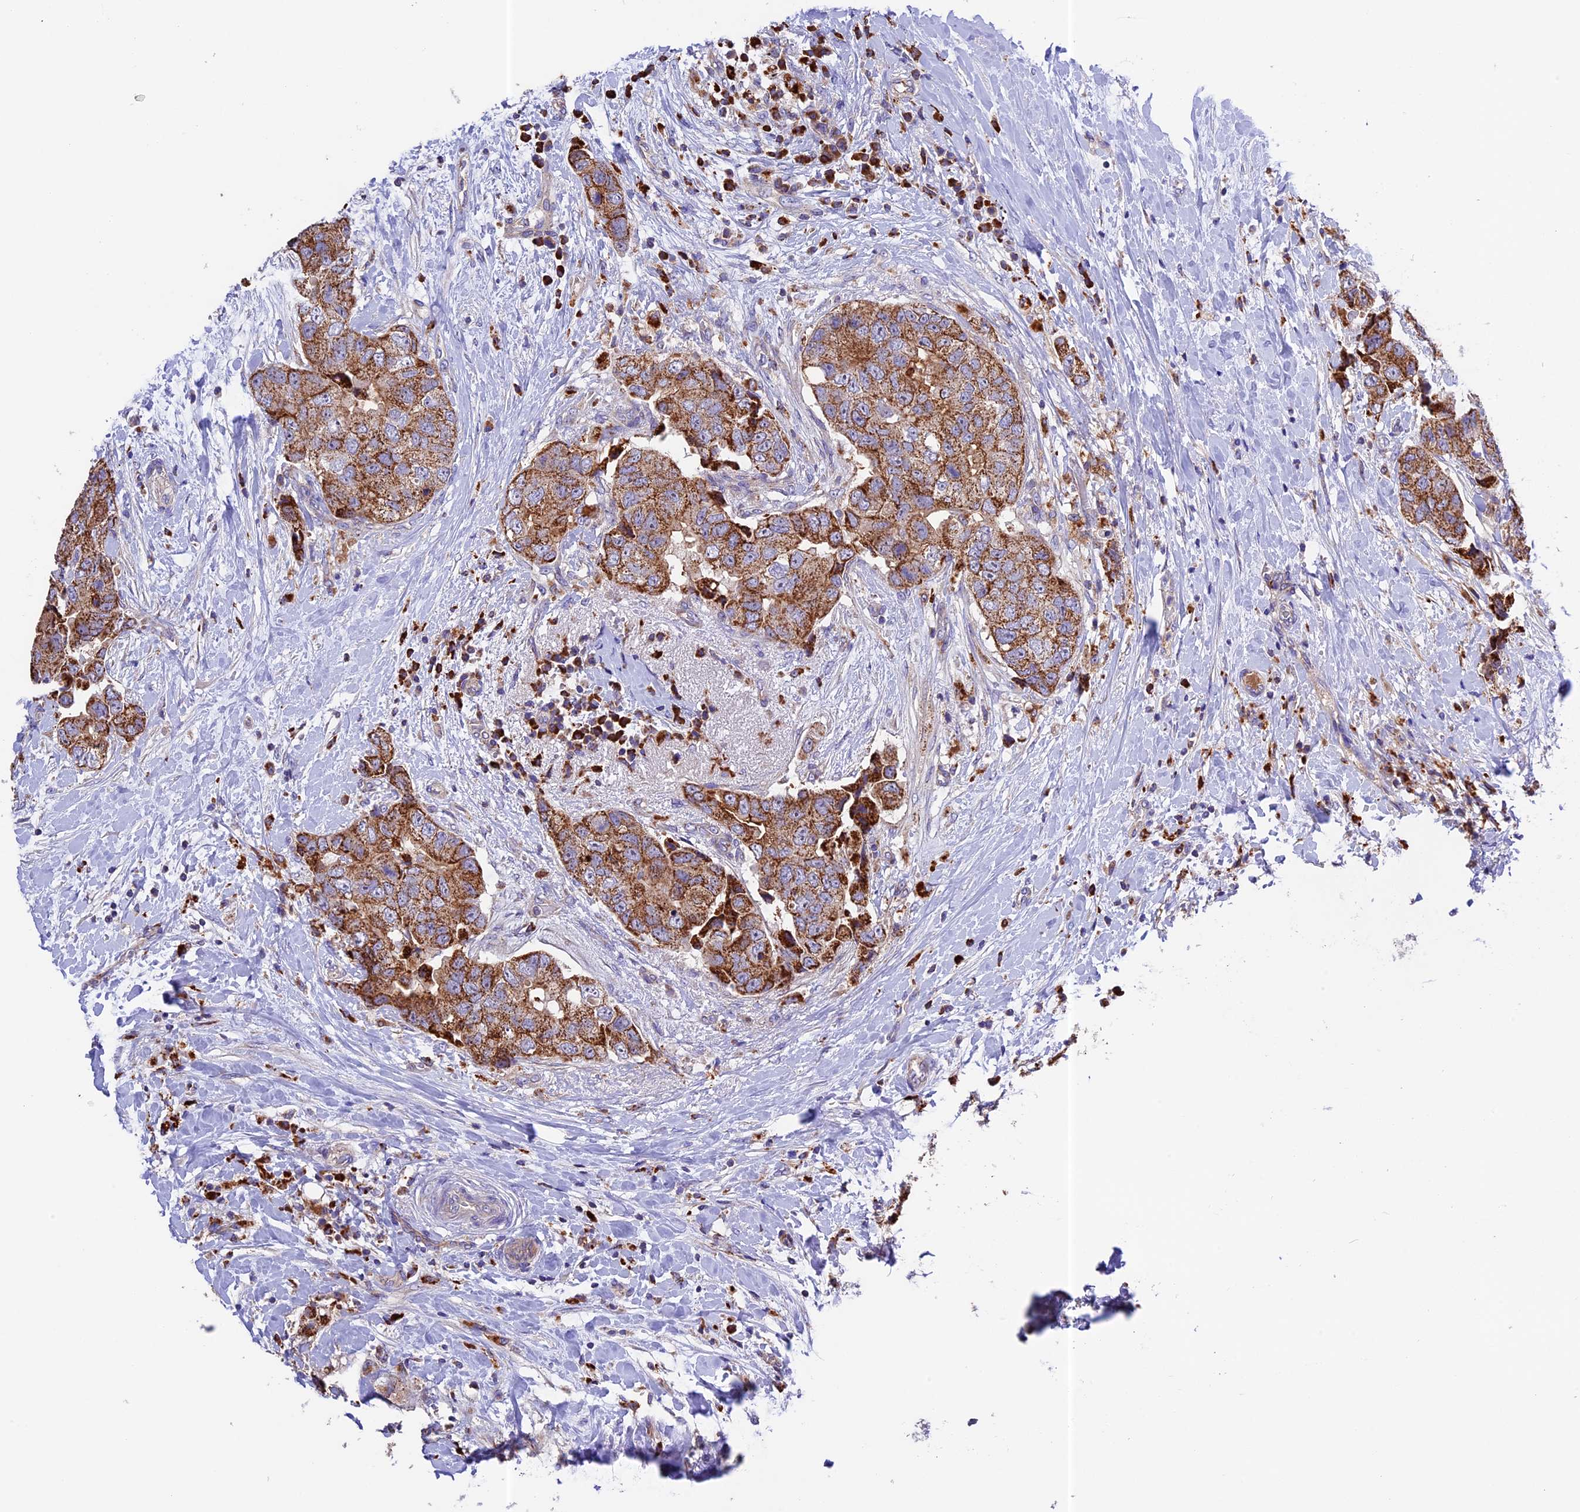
{"staining": {"intensity": "strong", "quantity": ">75%", "location": "cytoplasmic/membranous"}, "tissue": "breast cancer", "cell_type": "Tumor cells", "image_type": "cancer", "snomed": [{"axis": "morphology", "description": "Normal tissue, NOS"}, {"axis": "morphology", "description": "Duct carcinoma"}, {"axis": "topography", "description": "Breast"}], "caption": "There is high levels of strong cytoplasmic/membranous positivity in tumor cells of breast cancer (infiltrating ductal carcinoma), as demonstrated by immunohistochemical staining (brown color).", "gene": "METTL22", "patient": {"sex": "female", "age": 62}}